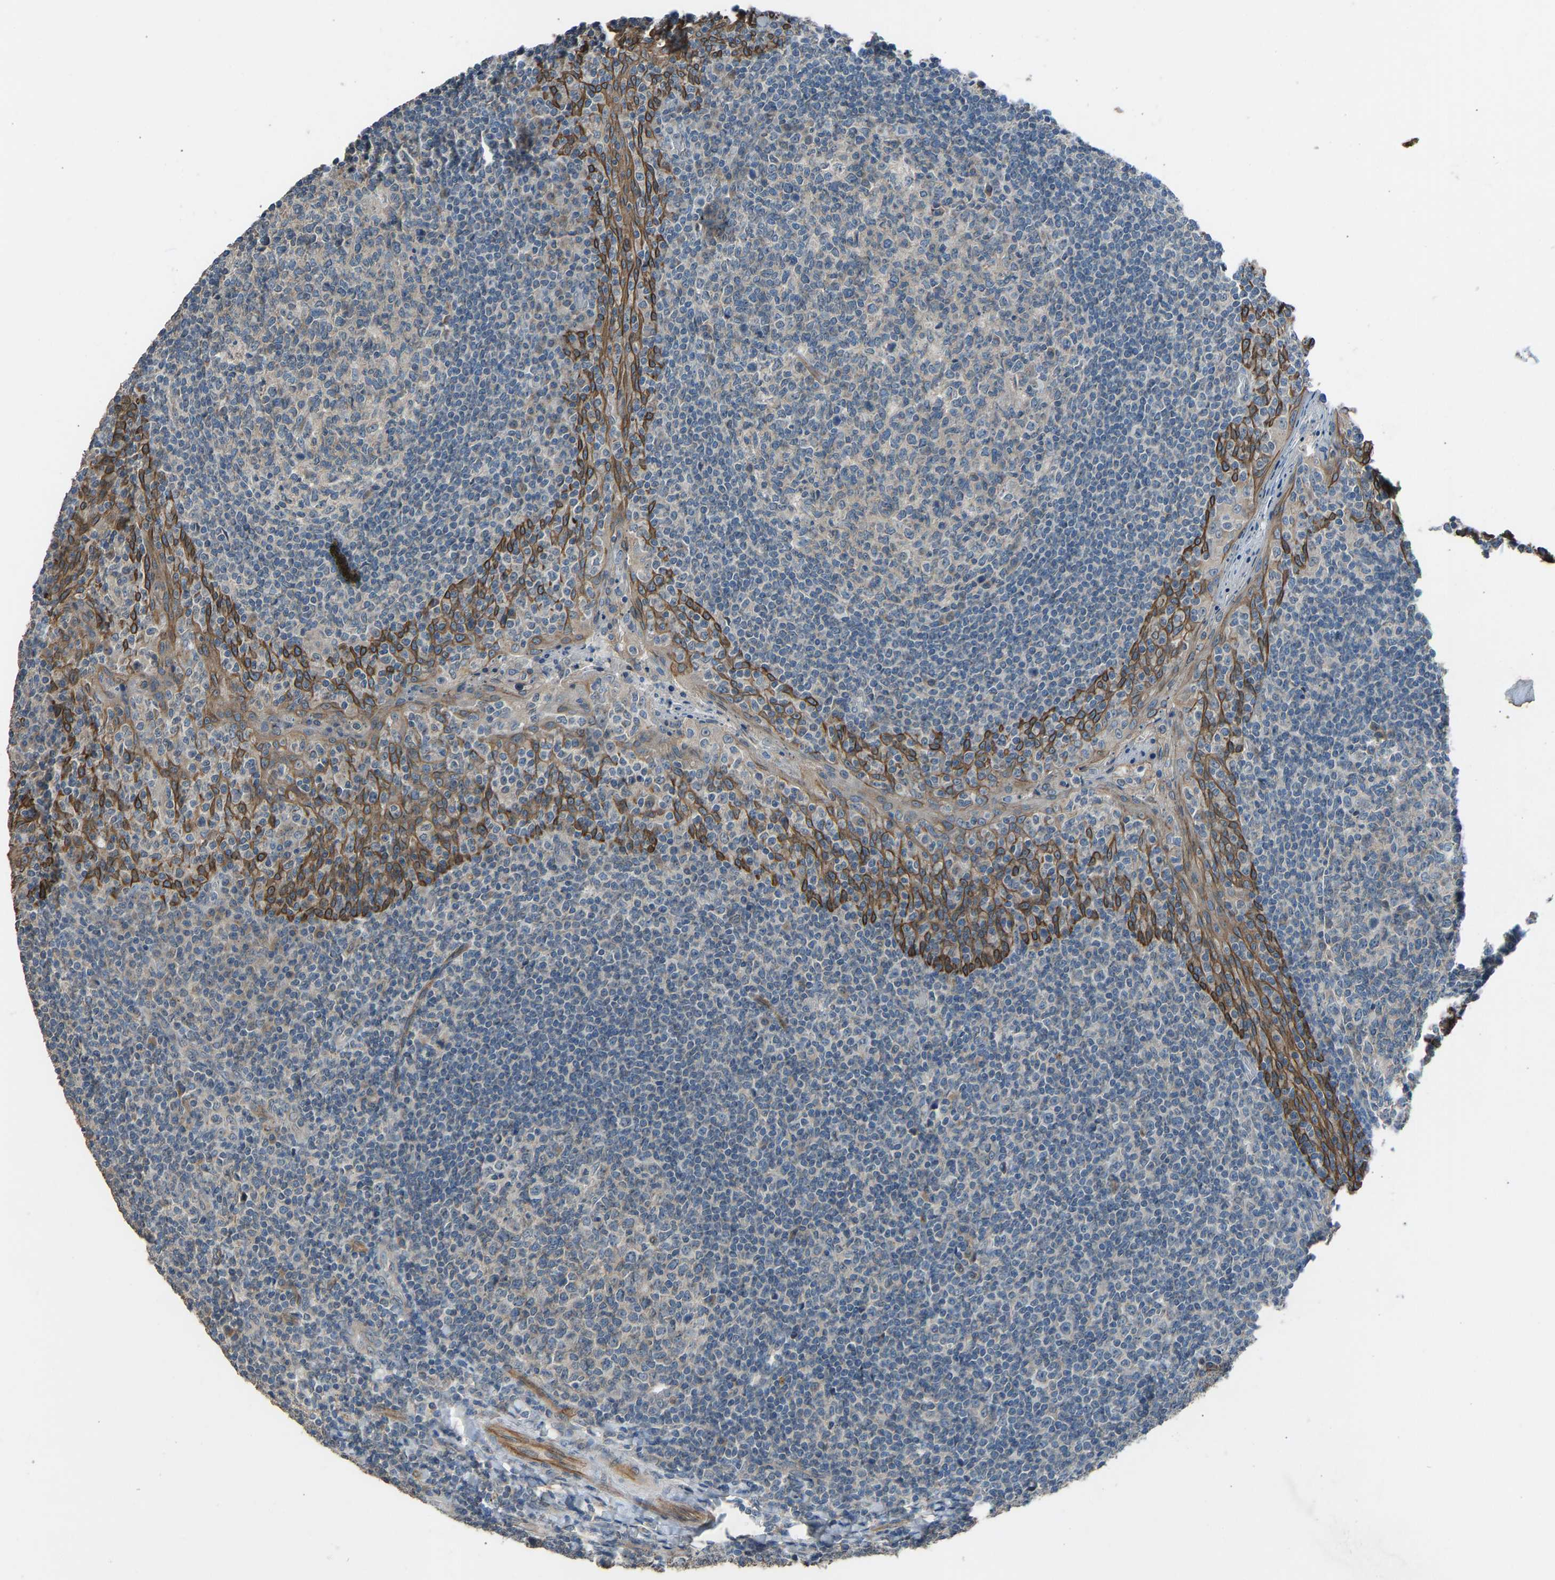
{"staining": {"intensity": "weak", "quantity": "25%-75%", "location": "cytoplasmic/membranous"}, "tissue": "tonsil", "cell_type": "Germinal center cells", "image_type": "normal", "snomed": [{"axis": "morphology", "description": "Normal tissue, NOS"}, {"axis": "topography", "description": "Tonsil"}], "caption": "Brown immunohistochemical staining in normal tonsil reveals weak cytoplasmic/membranous positivity in about 25%-75% of germinal center cells. (DAB = brown stain, brightfield microscopy at high magnification).", "gene": "SLC43A1", "patient": {"sex": "female", "age": 19}}